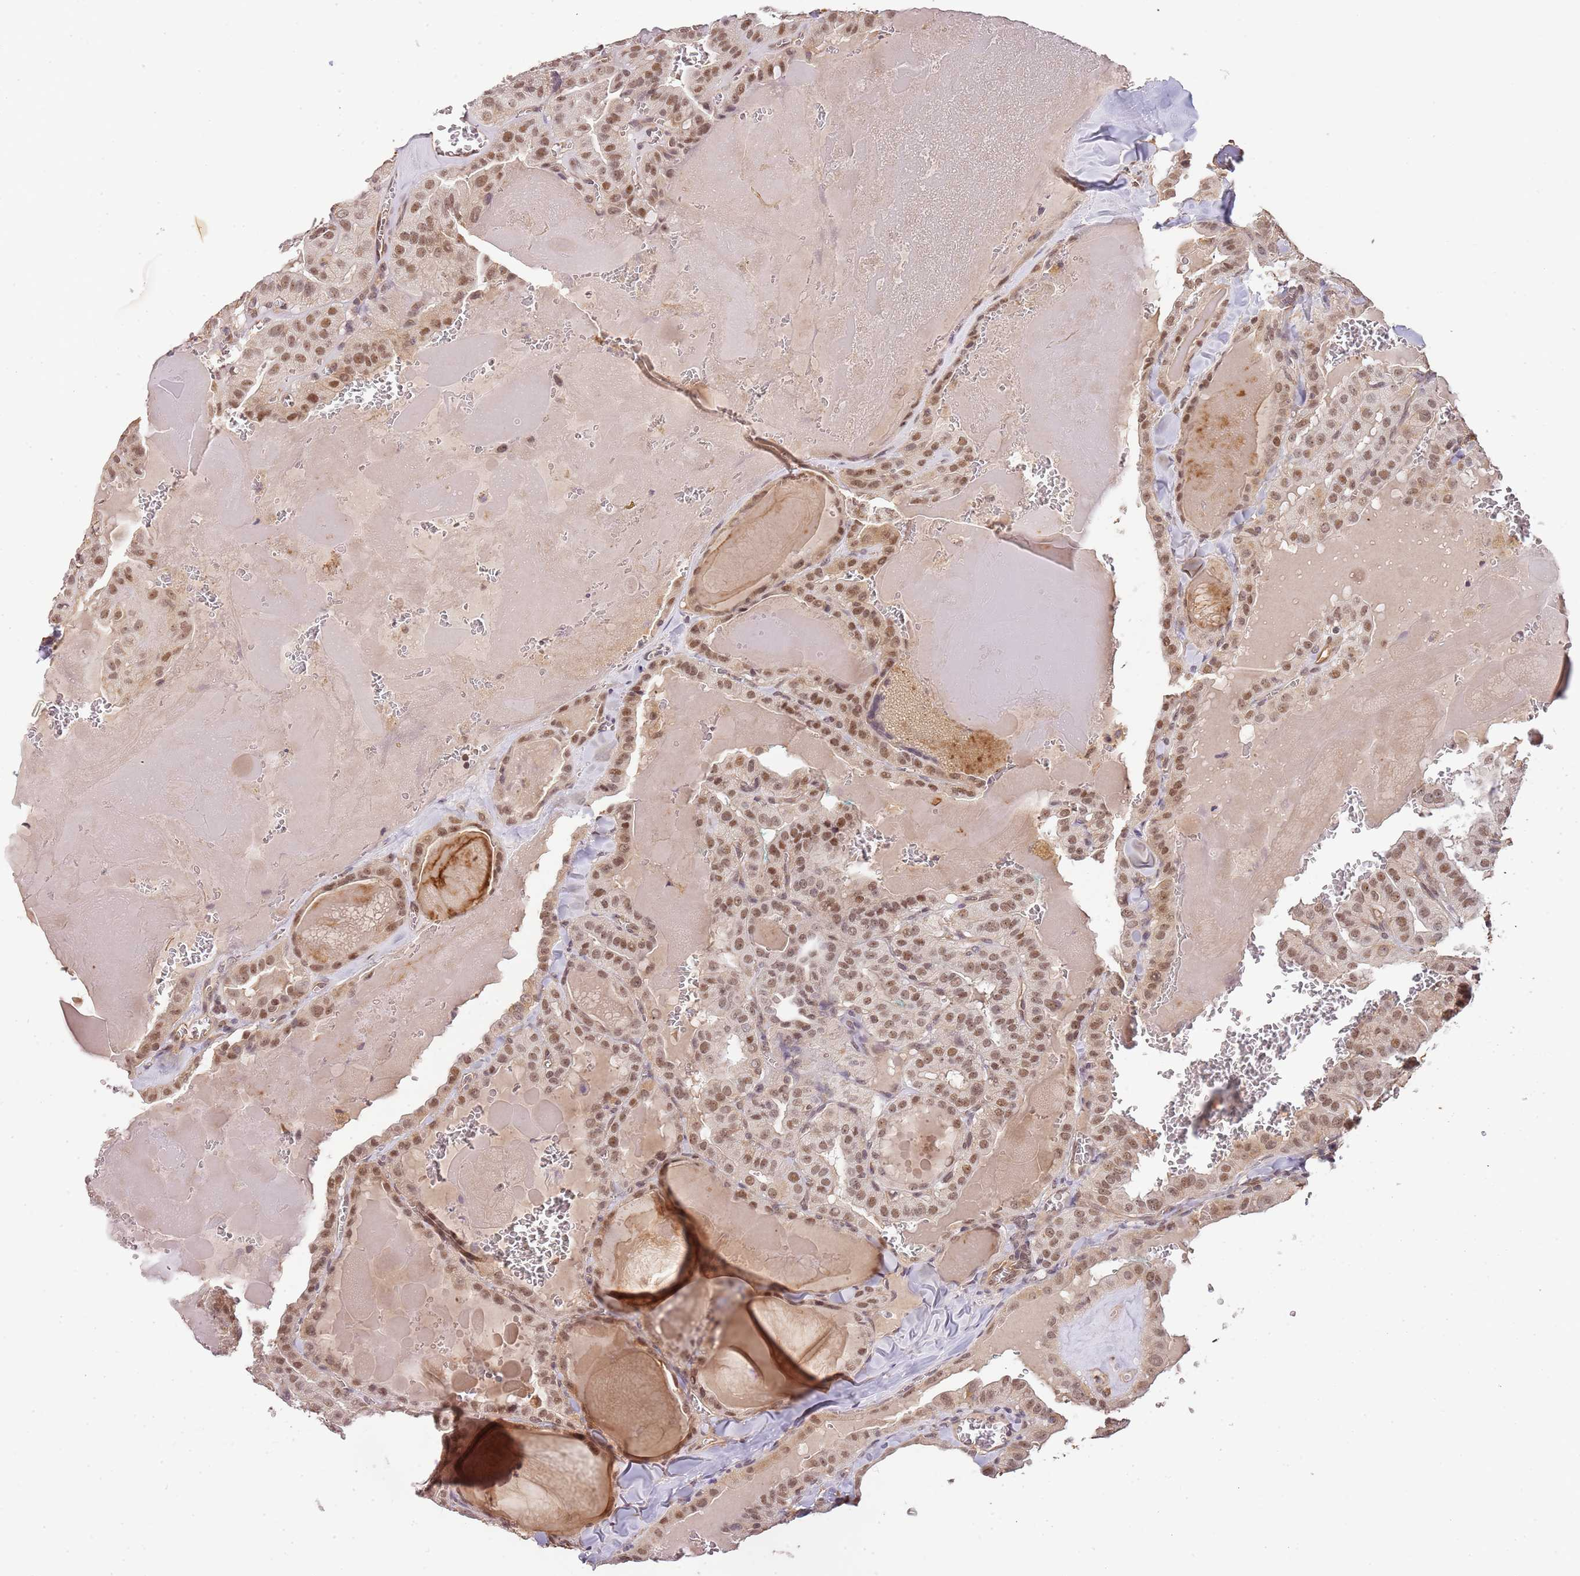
{"staining": {"intensity": "moderate", "quantity": ">75%", "location": "nuclear"}, "tissue": "thyroid cancer", "cell_type": "Tumor cells", "image_type": "cancer", "snomed": [{"axis": "morphology", "description": "Papillary adenocarcinoma, NOS"}, {"axis": "topography", "description": "Thyroid gland"}], "caption": "Immunohistochemical staining of human thyroid cancer (papillary adenocarcinoma) displays medium levels of moderate nuclear protein expression in about >75% of tumor cells.", "gene": "SURF2", "patient": {"sex": "male", "age": 52}}